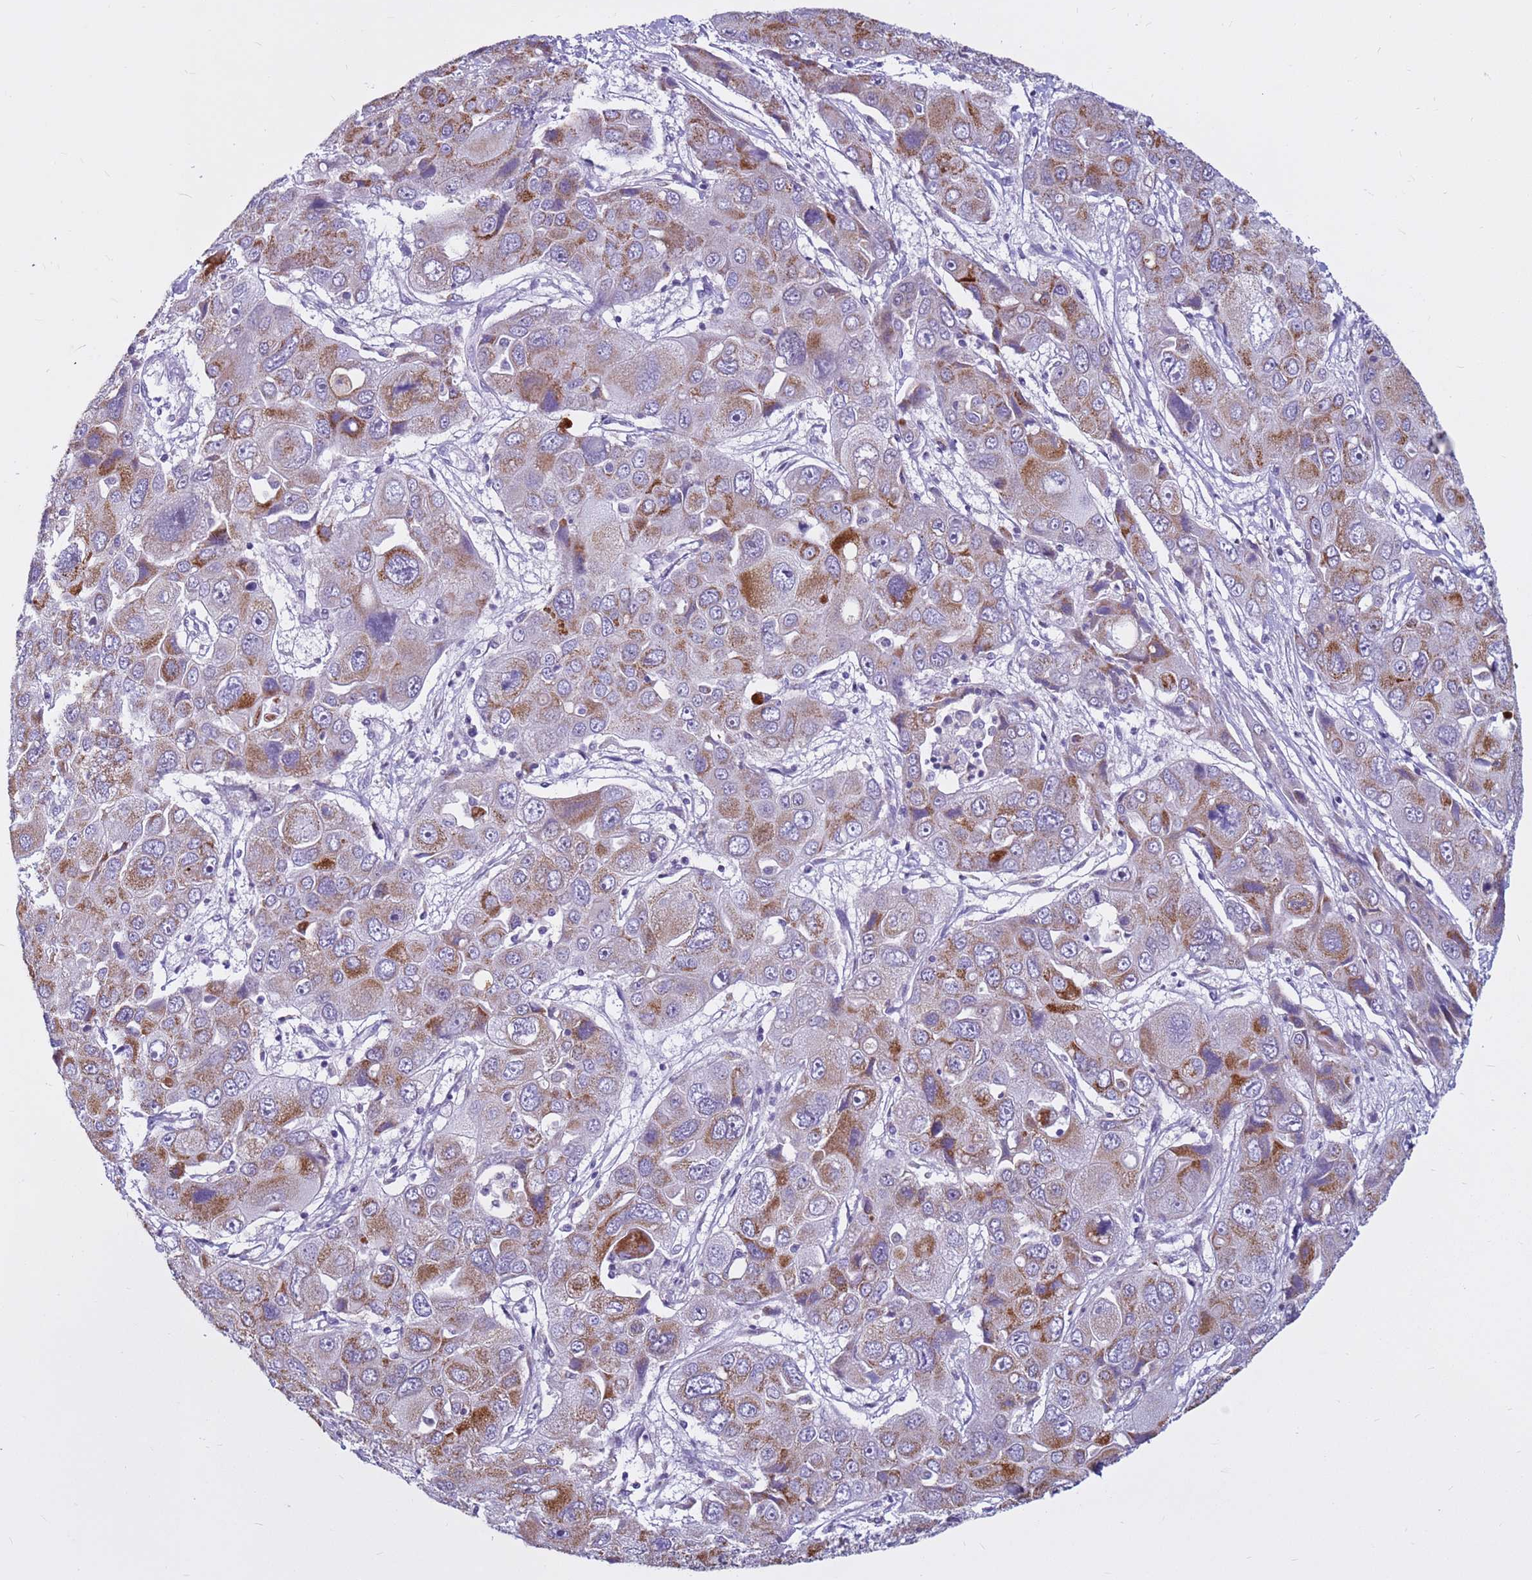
{"staining": {"intensity": "moderate", "quantity": ">75%", "location": "cytoplasmic/membranous"}, "tissue": "liver cancer", "cell_type": "Tumor cells", "image_type": "cancer", "snomed": [{"axis": "morphology", "description": "Cholangiocarcinoma"}, {"axis": "topography", "description": "Liver"}], "caption": "A micrograph of liver cancer (cholangiocarcinoma) stained for a protein reveals moderate cytoplasmic/membranous brown staining in tumor cells.", "gene": "CDK2AP2", "patient": {"sex": "male", "age": 67}}